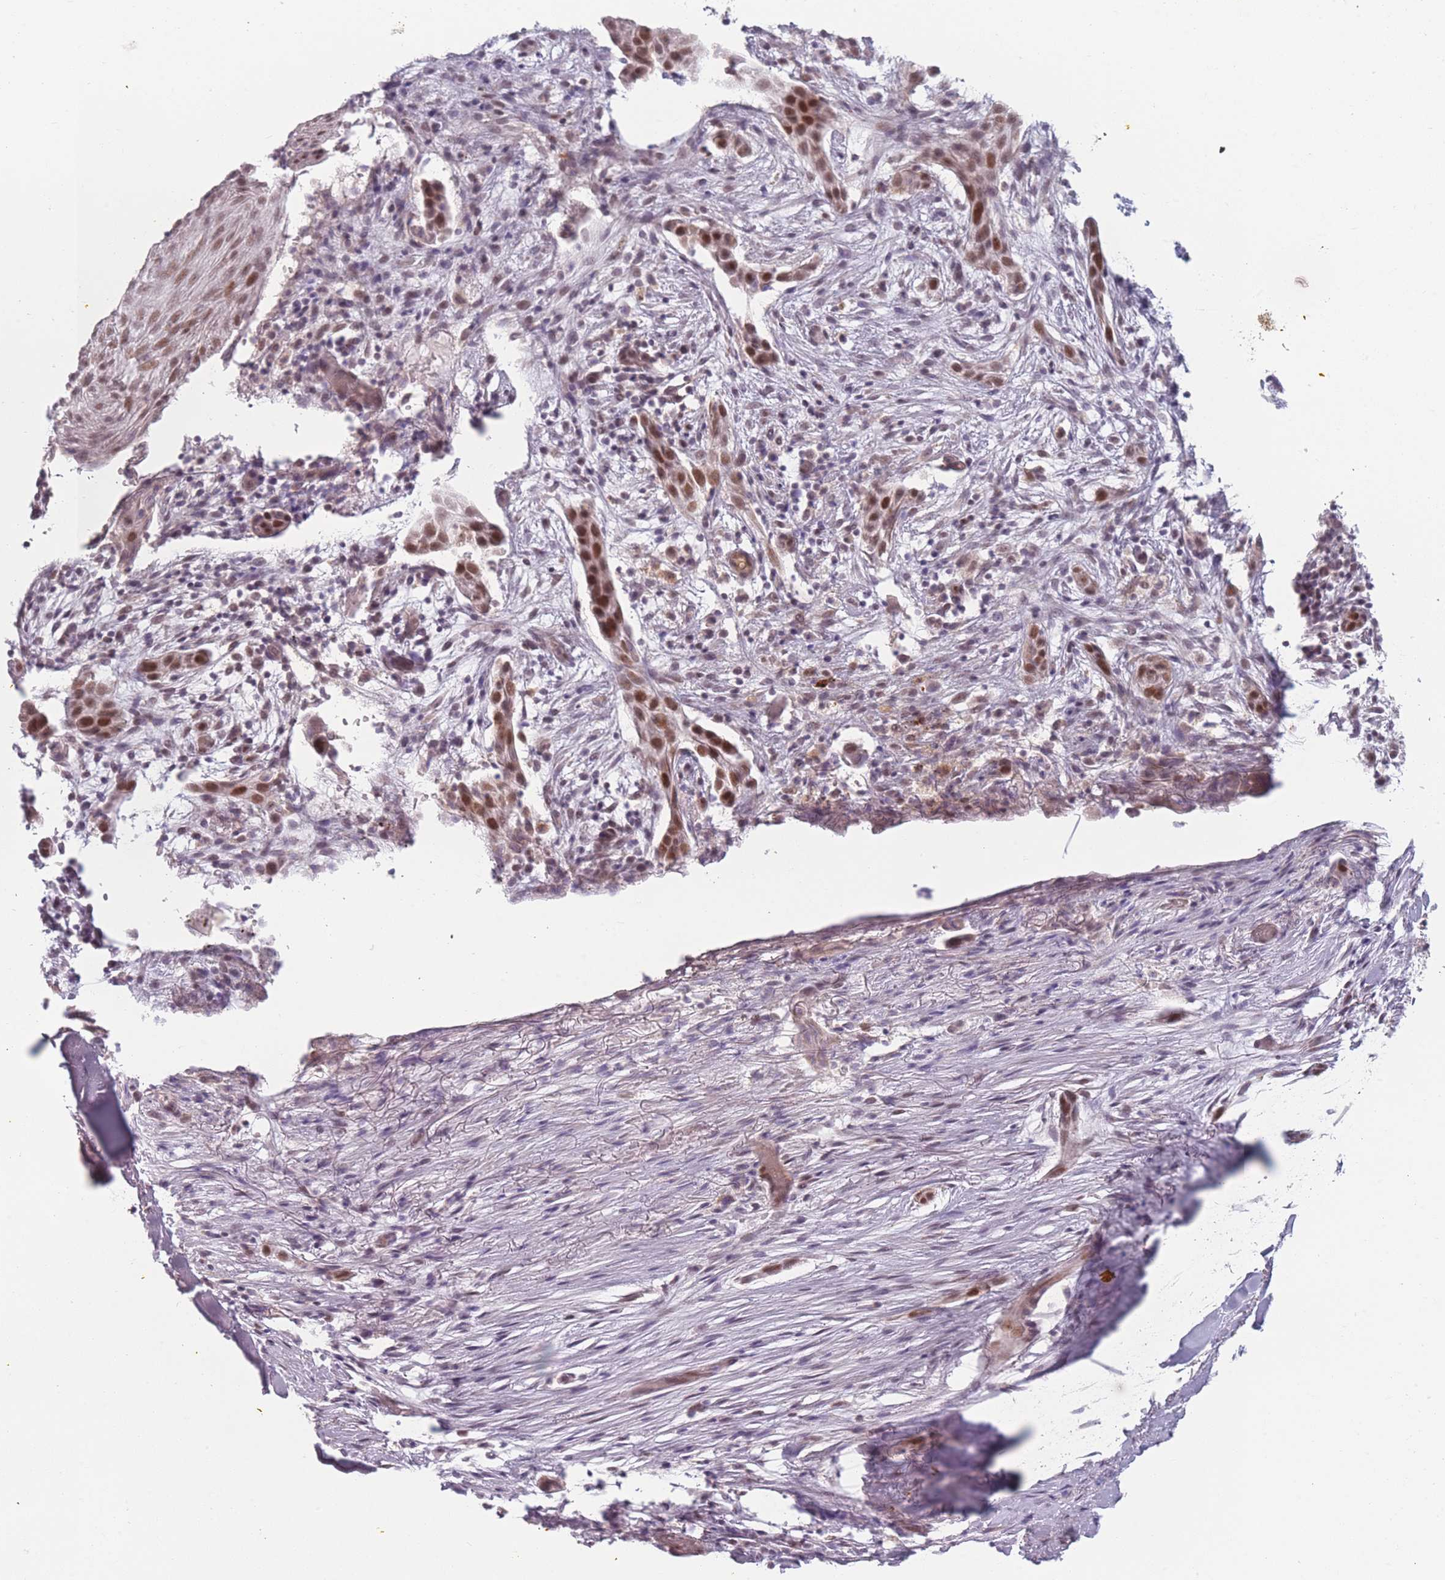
{"staining": {"intensity": "negative", "quantity": "none", "location": "none"}, "tissue": "adipose tissue", "cell_type": "Adipocytes", "image_type": "normal", "snomed": [{"axis": "morphology", "description": "Normal tissue, NOS"}, {"axis": "morphology", "description": "Basal cell carcinoma"}, {"axis": "topography", "description": "Skin"}], "caption": "High power microscopy histopathology image of an immunohistochemistry (IHC) micrograph of unremarkable adipose tissue, revealing no significant staining in adipocytes.", "gene": "OR10C1", "patient": {"sex": "female", "age": 89}}